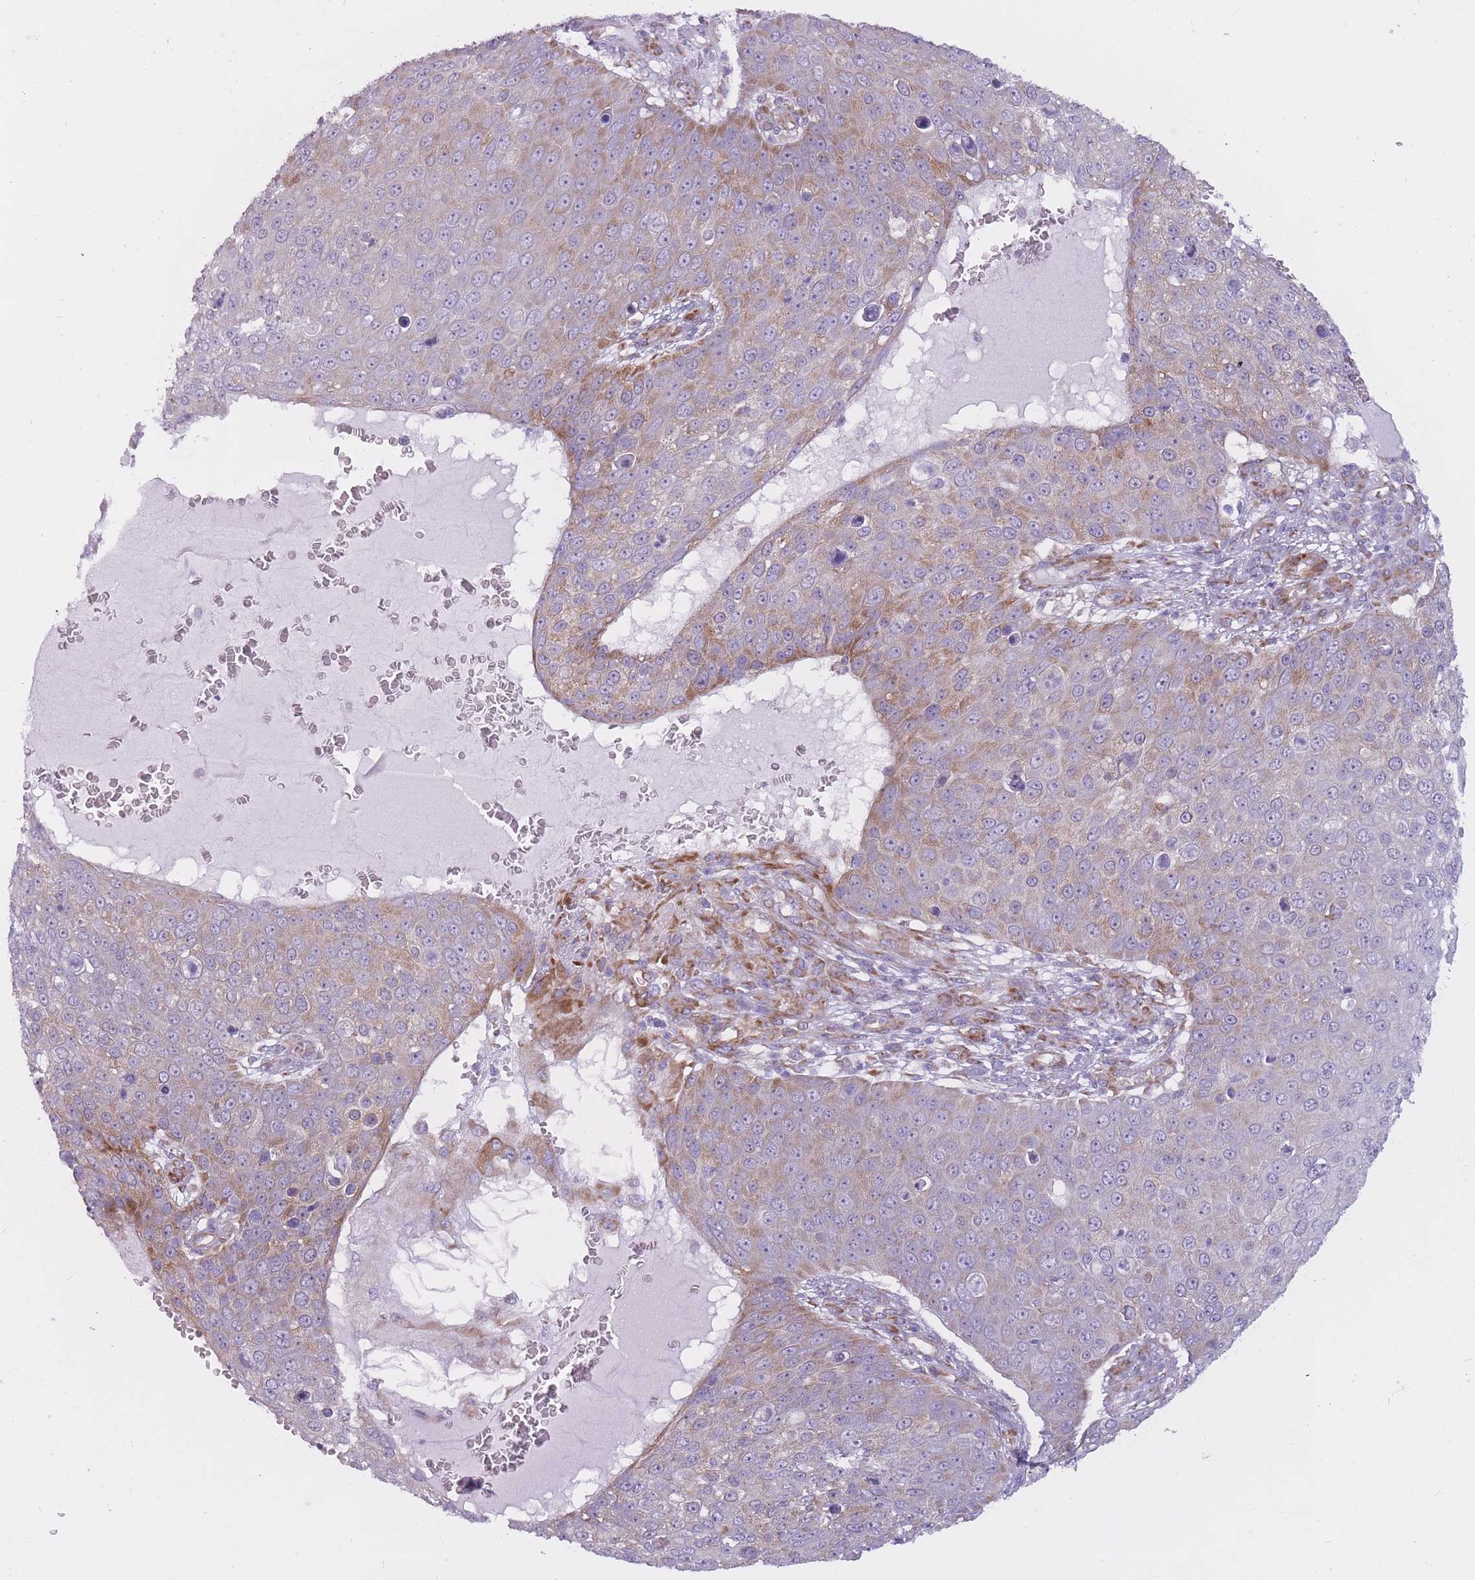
{"staining": {"intensity": "moderate", "quantity": "25%-75%", "location": "cytoplasmic/membranous"}, "tissue": "skin cancer", "cell_type": "Tumor cells", "image_type": "cancer", "snomed": [{"axis": "morphology", "description": "Squamous cell carcinoma, NOS"}, {"axis": "topography", "description": "Skin"}], "caption": "IHC of skin cancer shows medium levels of moderate cytoplasmic/membranous expression in approximately 25%-75% of tumor cells. The protein of interest is shown in brown color, while the nuclei are stained blue.", "gene": "RPL18", "patient": {"sex": "male", "age": 71}}